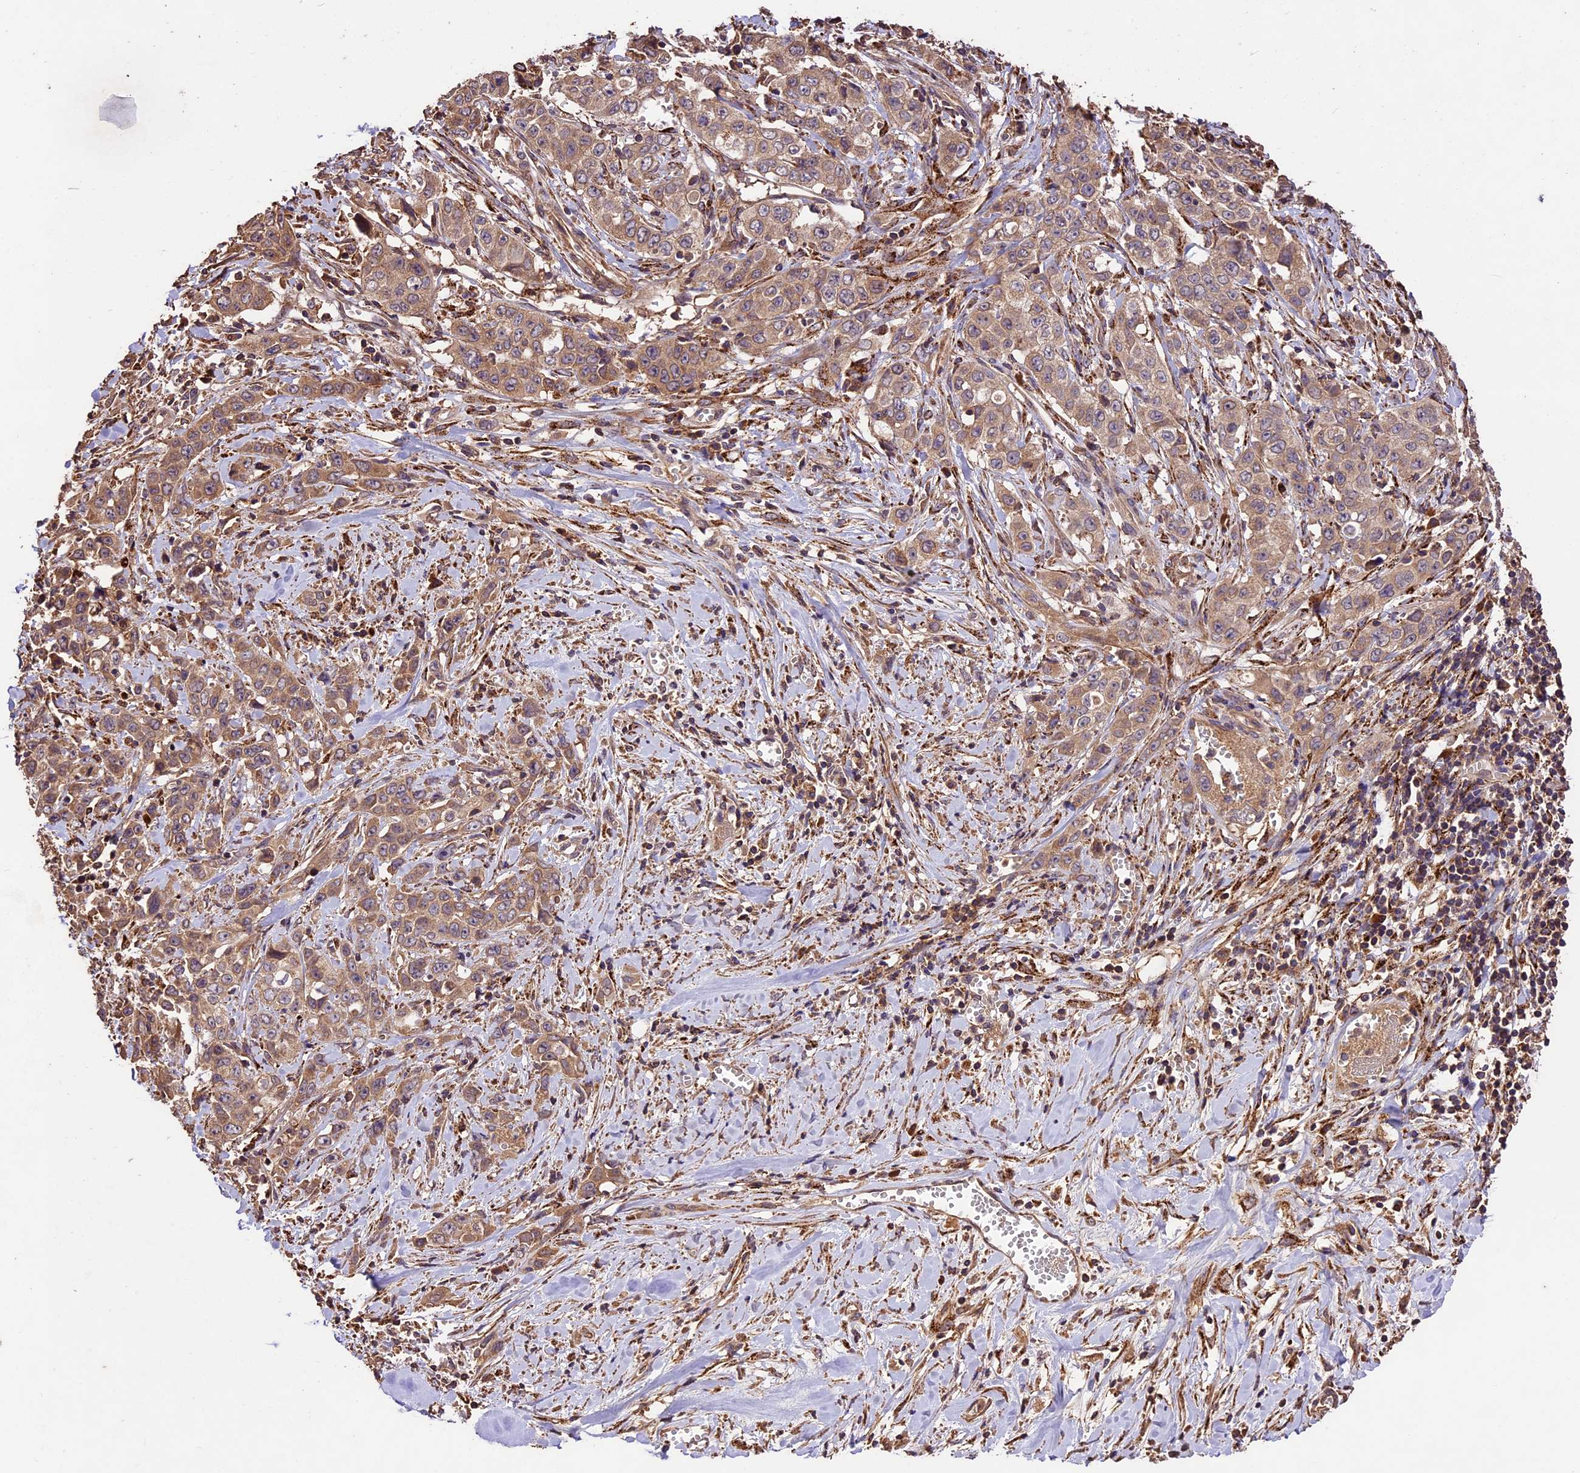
{"staining": {"intensity": "weak", "quantity": ">75%", "location": "cytoplasmic/membranous"}, "tissue": "stomach cancer", "cell_type": "Tumor cells", "image_type": "cancer", "snomed": [{"axis": "morphology", "description": "Adenocarcinoma, NOS"}, {"axis": "topography", "description": "Stomach, upper"}], "caption": "A histopathology image of stomach cancer (adenocarcinoma) stained for a protein reveals weak cytoplasmic/membranous brown staining in tumor cells.", "gene": "CRLF1", "patient": {"sex": "male", "age": 62}}